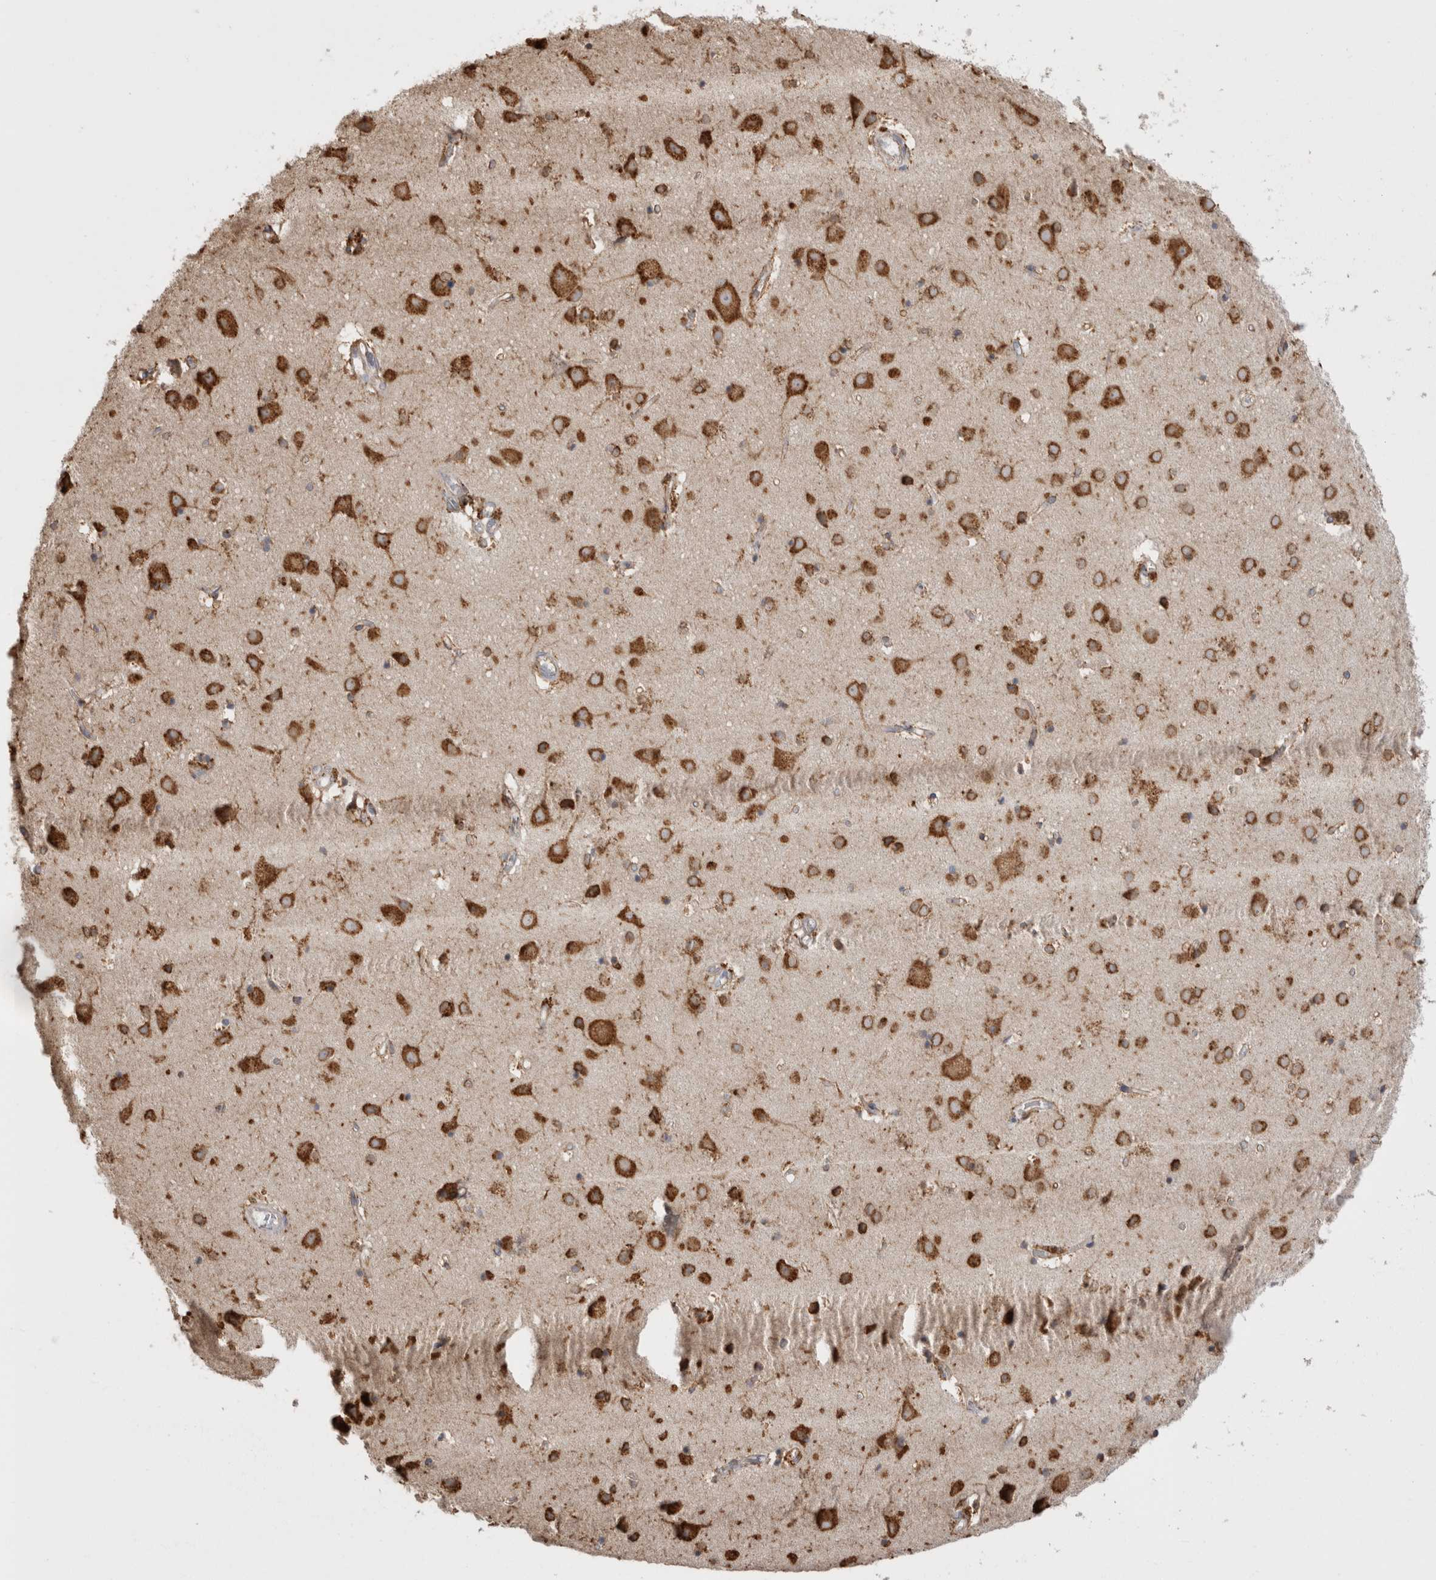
{"staining": {"intensity": "weak", "quantity": ">75%", "location": "cytoplasmic/membranous"}, "tissue": "cerebral cortex", "cell_type": "Endothelial cells", "image_type": "normal", "snomed": [{"axis": "morphology", "description": "Normal tissue, NOS"}, {"axis": "topography", "description": "Cerebral cortex"}], "caption": "Immunohistochemical staining of benign cerebral cortex displays >75% levels of weak cytoplasmic/membranous protein staining in approximately >75% of endothelial cells. (DAB = brown stain, brightfield microscopy at high magnification).", "gene": "LRPAP1", "patient": {"sex": "male", "age": 54}}